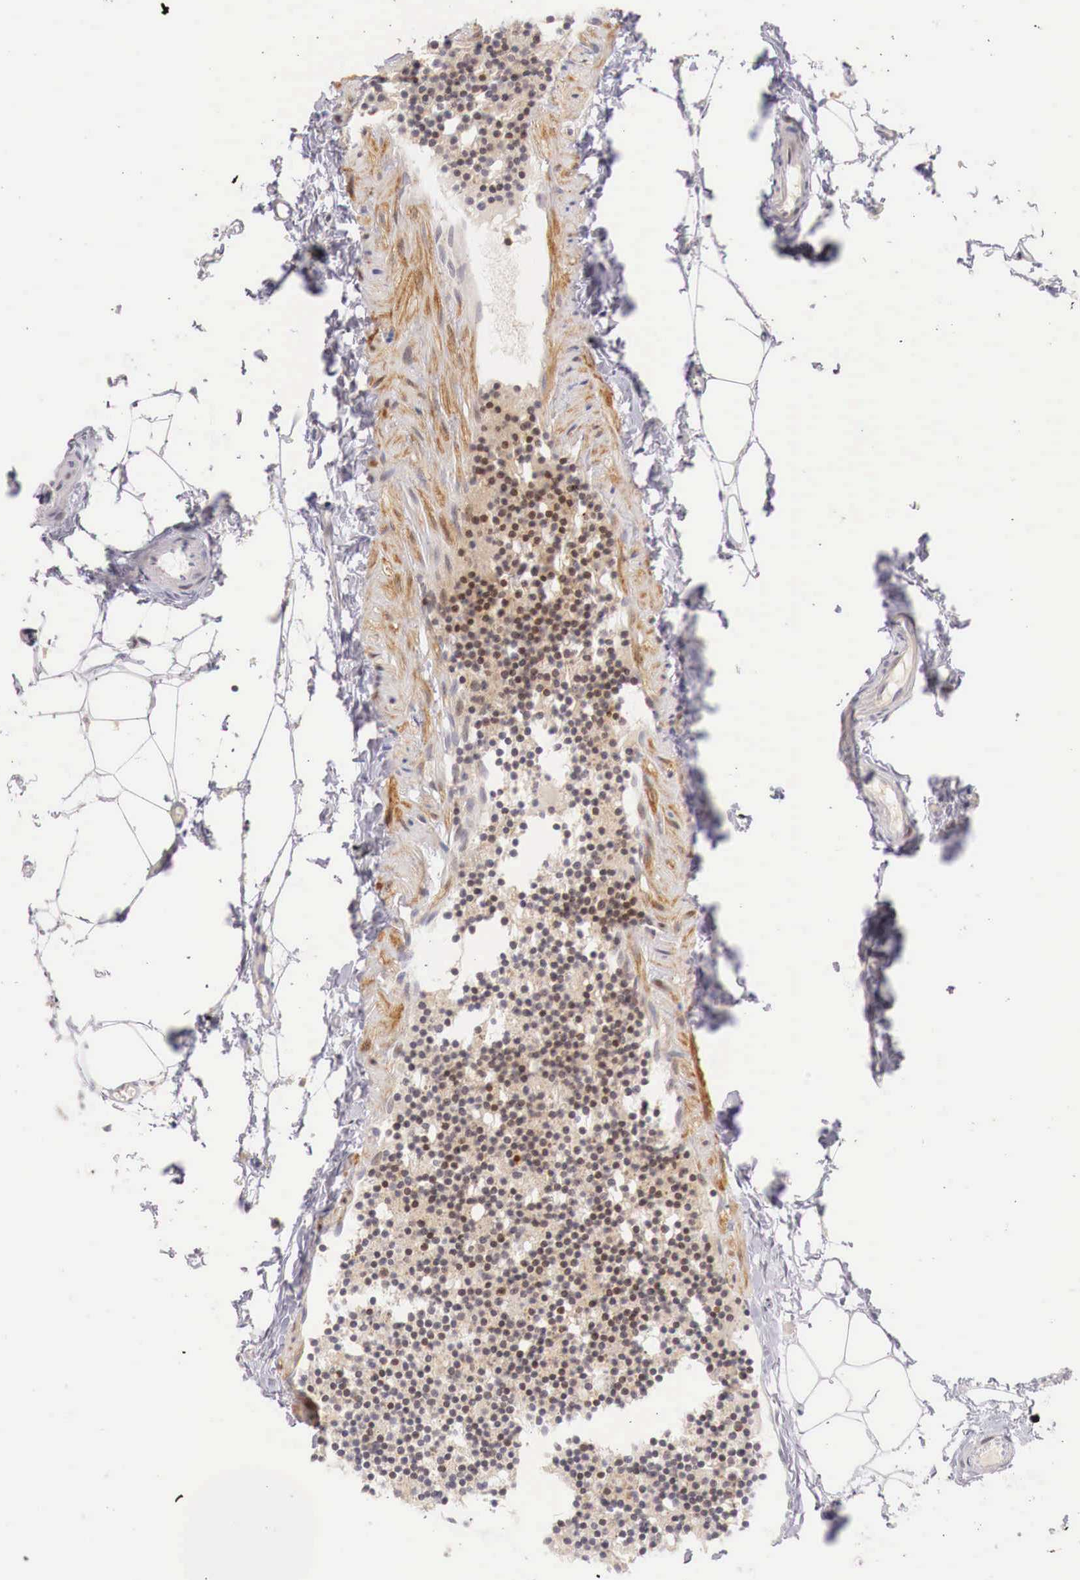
{"staining": {"intensity": "moderate", "quantity": "25%-75%", "location": "nuclear"}, "tissue": "lymph node", "cell_type": "Germinal center cells", "image_type": "normal", "snomed": [{"axis": "morphology", "description": "Normal tissue, NOS"}, {"axis": "topography", "description": "Lymph node"}], "caption": "DAB immunohistochemical staining of unremarkable lymph node demonstrates moderate nuclear protein expression in about 25%-75% of germinal center cells. The staining was performed using DAB (3,3'-diaminobenzidine) to visualize the protein expression in brown, while the nuclei were stained in blue with hematoxylin (Magnification: 20x).", "gene": "CLCN5", "patient": {"sex": "male", "age": 67}}